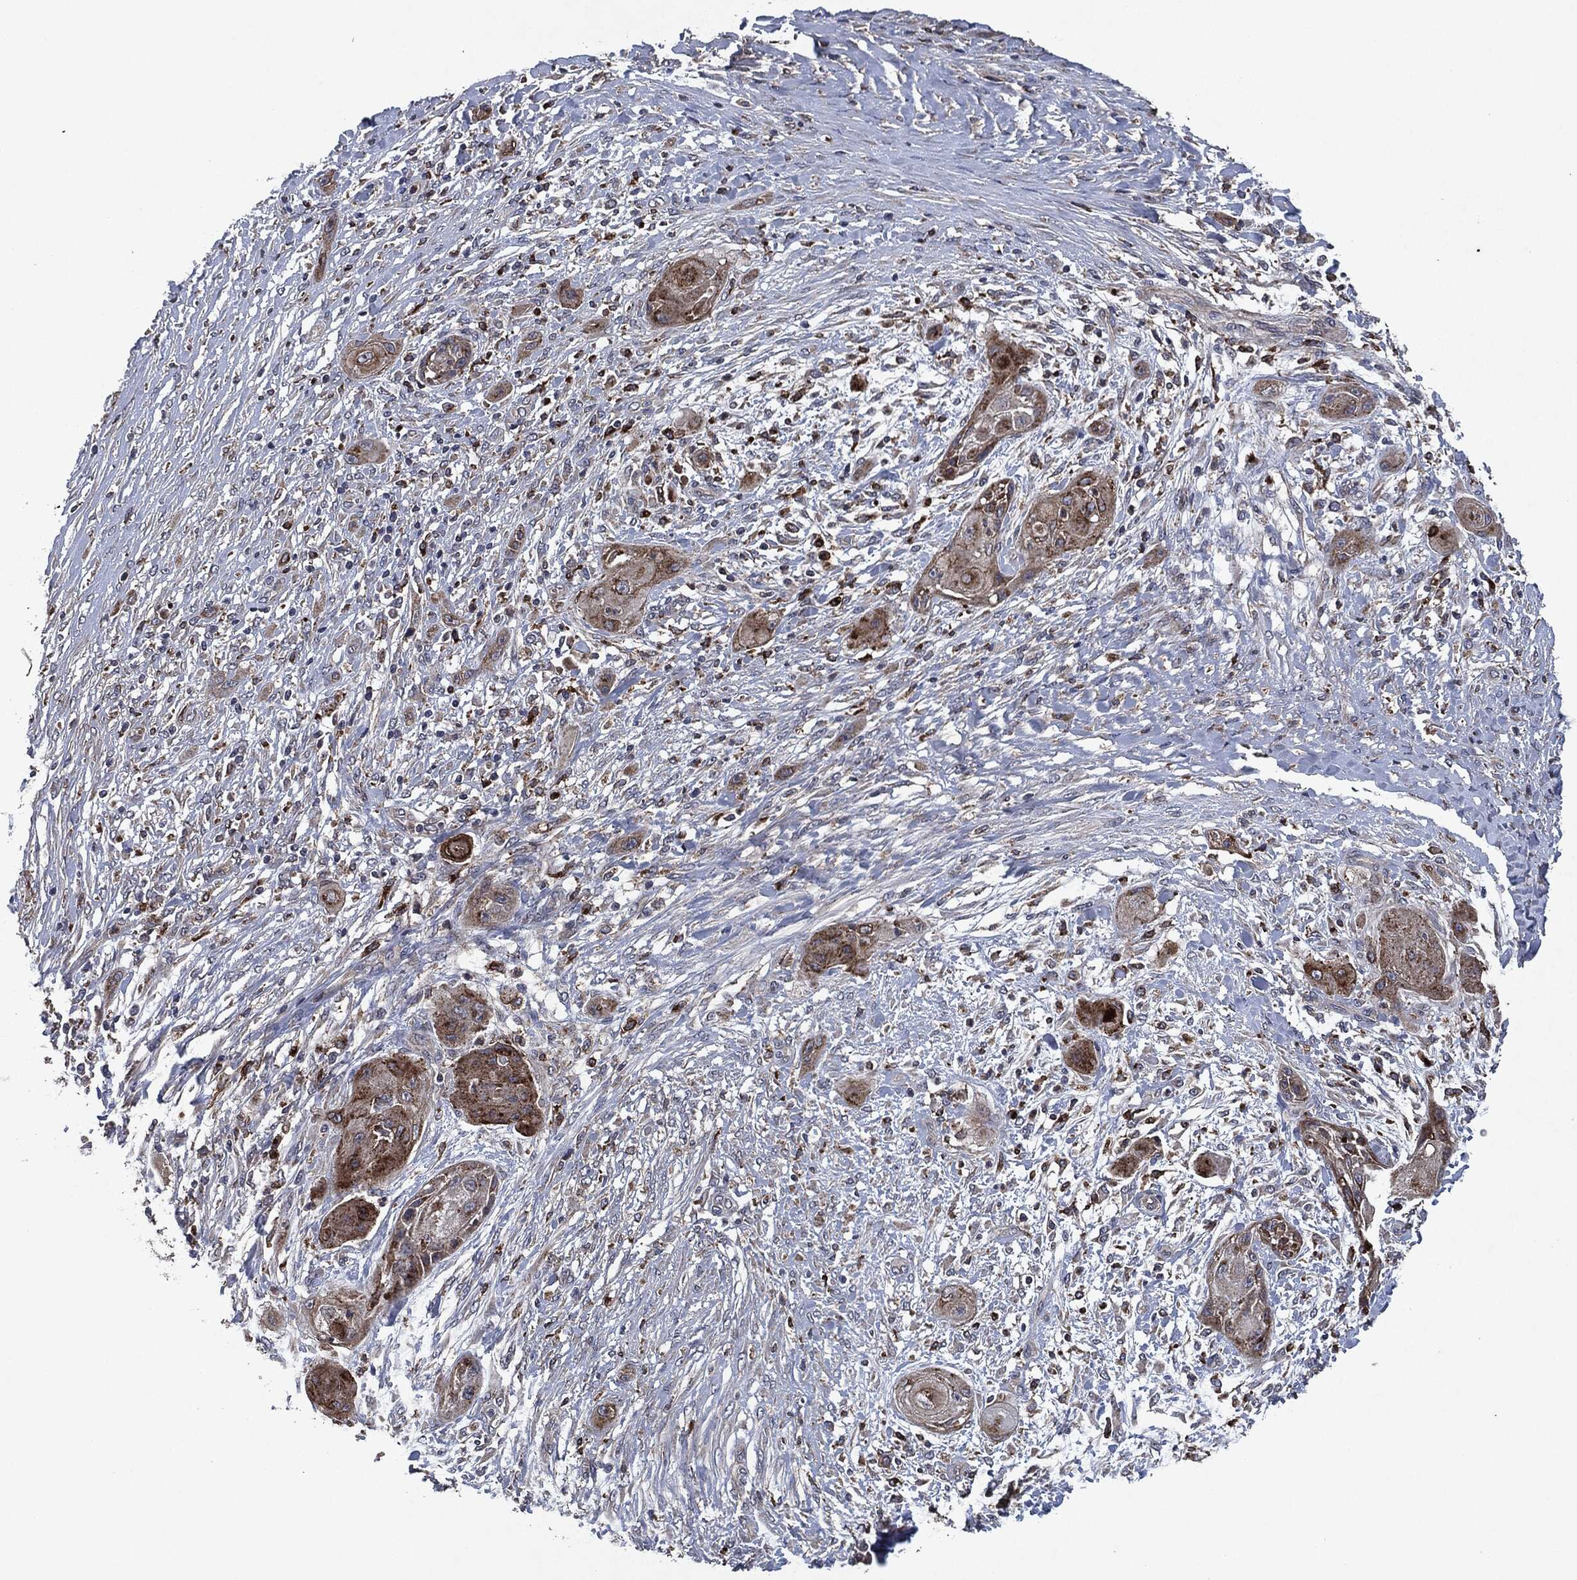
{"staining": {"intensity": "moderate", "quantity": ">75%", "location": "cytoplasmic/membranous"}, "tissue": "skin cancer", "cell_type": "Tumor cells", "image_type": "cancer", "snomed": [{"axis": "morphology", "description": "Squamous cell carcinoma, NOS"}, {"axis": "topography", "description": "Skin"}], "caption": "Immunohistochemical staining of skin cancer (squamous cell carcinoma) demonstrates medium levels of moderate cytoplasmic/membranous positivity in approximately >75% of tumor cells.", "gene": "SLC31A2", "patient": {"sex": "male", "age": 62}}